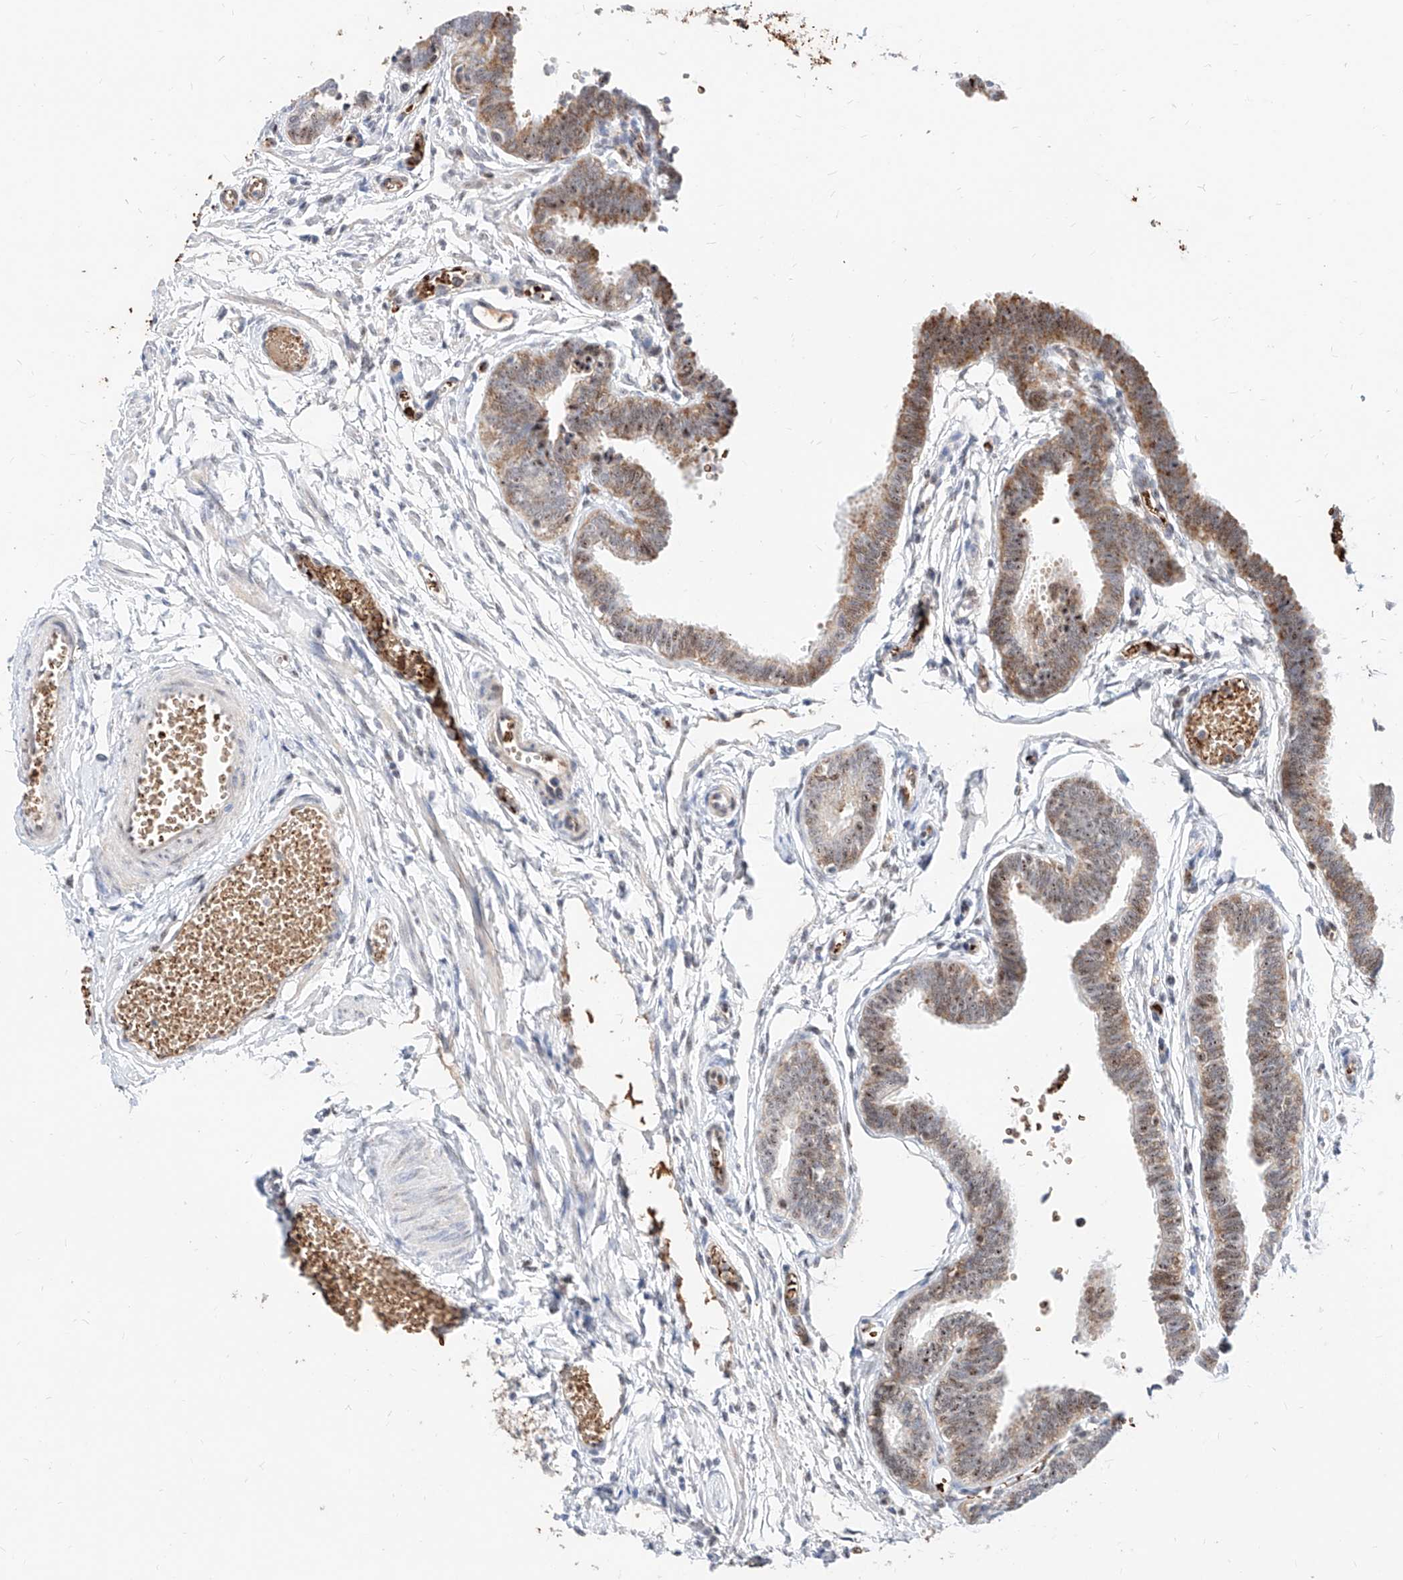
{"staining": {"intensity": "moderate", "quantity": ">75%", "location": "cytoplasmic/membranous,nuclear"}, "tissue": "fallopian tube", "cell_type": "Glandular cells", "image_type": "normal", "snomed": [{"axis": "morphology", "description": "Normal tissue, NOS"}, {"axis": "topography", "description": "Fallopian tube"}, {"axis": "topography", "description": "Ovary"}], "caption": "High-power microscopy captured an IHC image of unremarkable fallopian tube, revealing moderate cytoplasmic/membranous,nuclear staining in approximately >75% of glandular cells.", "gene": "ZFP42", "patient": {"sex": "female", "age": 23}}